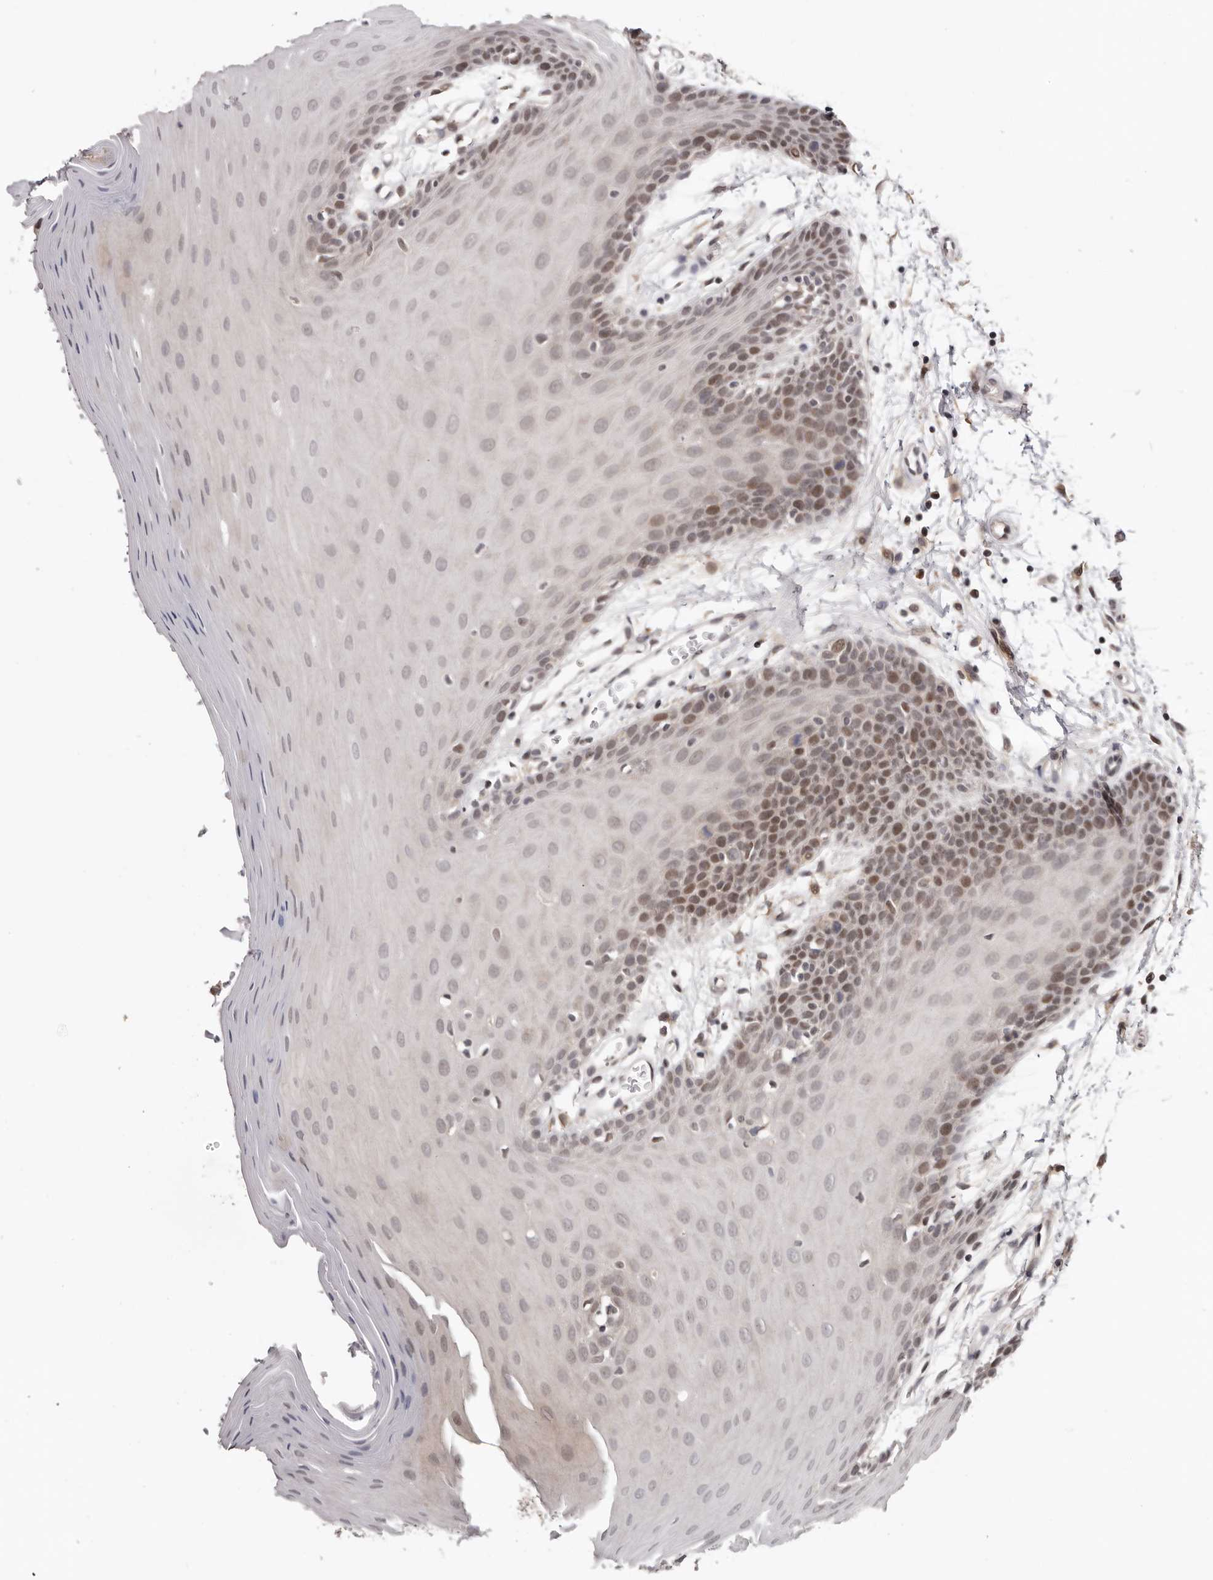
{"staining": {"intensity": "weak", "quantity": "25%-75%", "location": "nuclear"}, "tissue": "oral mucosa", "cell_type": "Squamous epithelial cells", "image_type": "normal", "snomed": [{"axis": "morphology", "description": "Normal tissue, NOS"}, {"axis": "morphology", "description": "Squamous cell carcinoma, NOS"}, {"axis": "topography", "description": "Skeletal muscle"}, {"axis": "topography", "description": "Oral tissue"}, {"axis": "topography", "description": "Salivary gland"}, {"axis": "topography", "description": "Head-Neck"}], "caption": "Protein analysis of benign oral mucosa shows weak nuclear positivity in about 25%-75% of squamous epithelial cells.", "gene": "TBX5", "patient": {"sex": "male", "age": 54}}